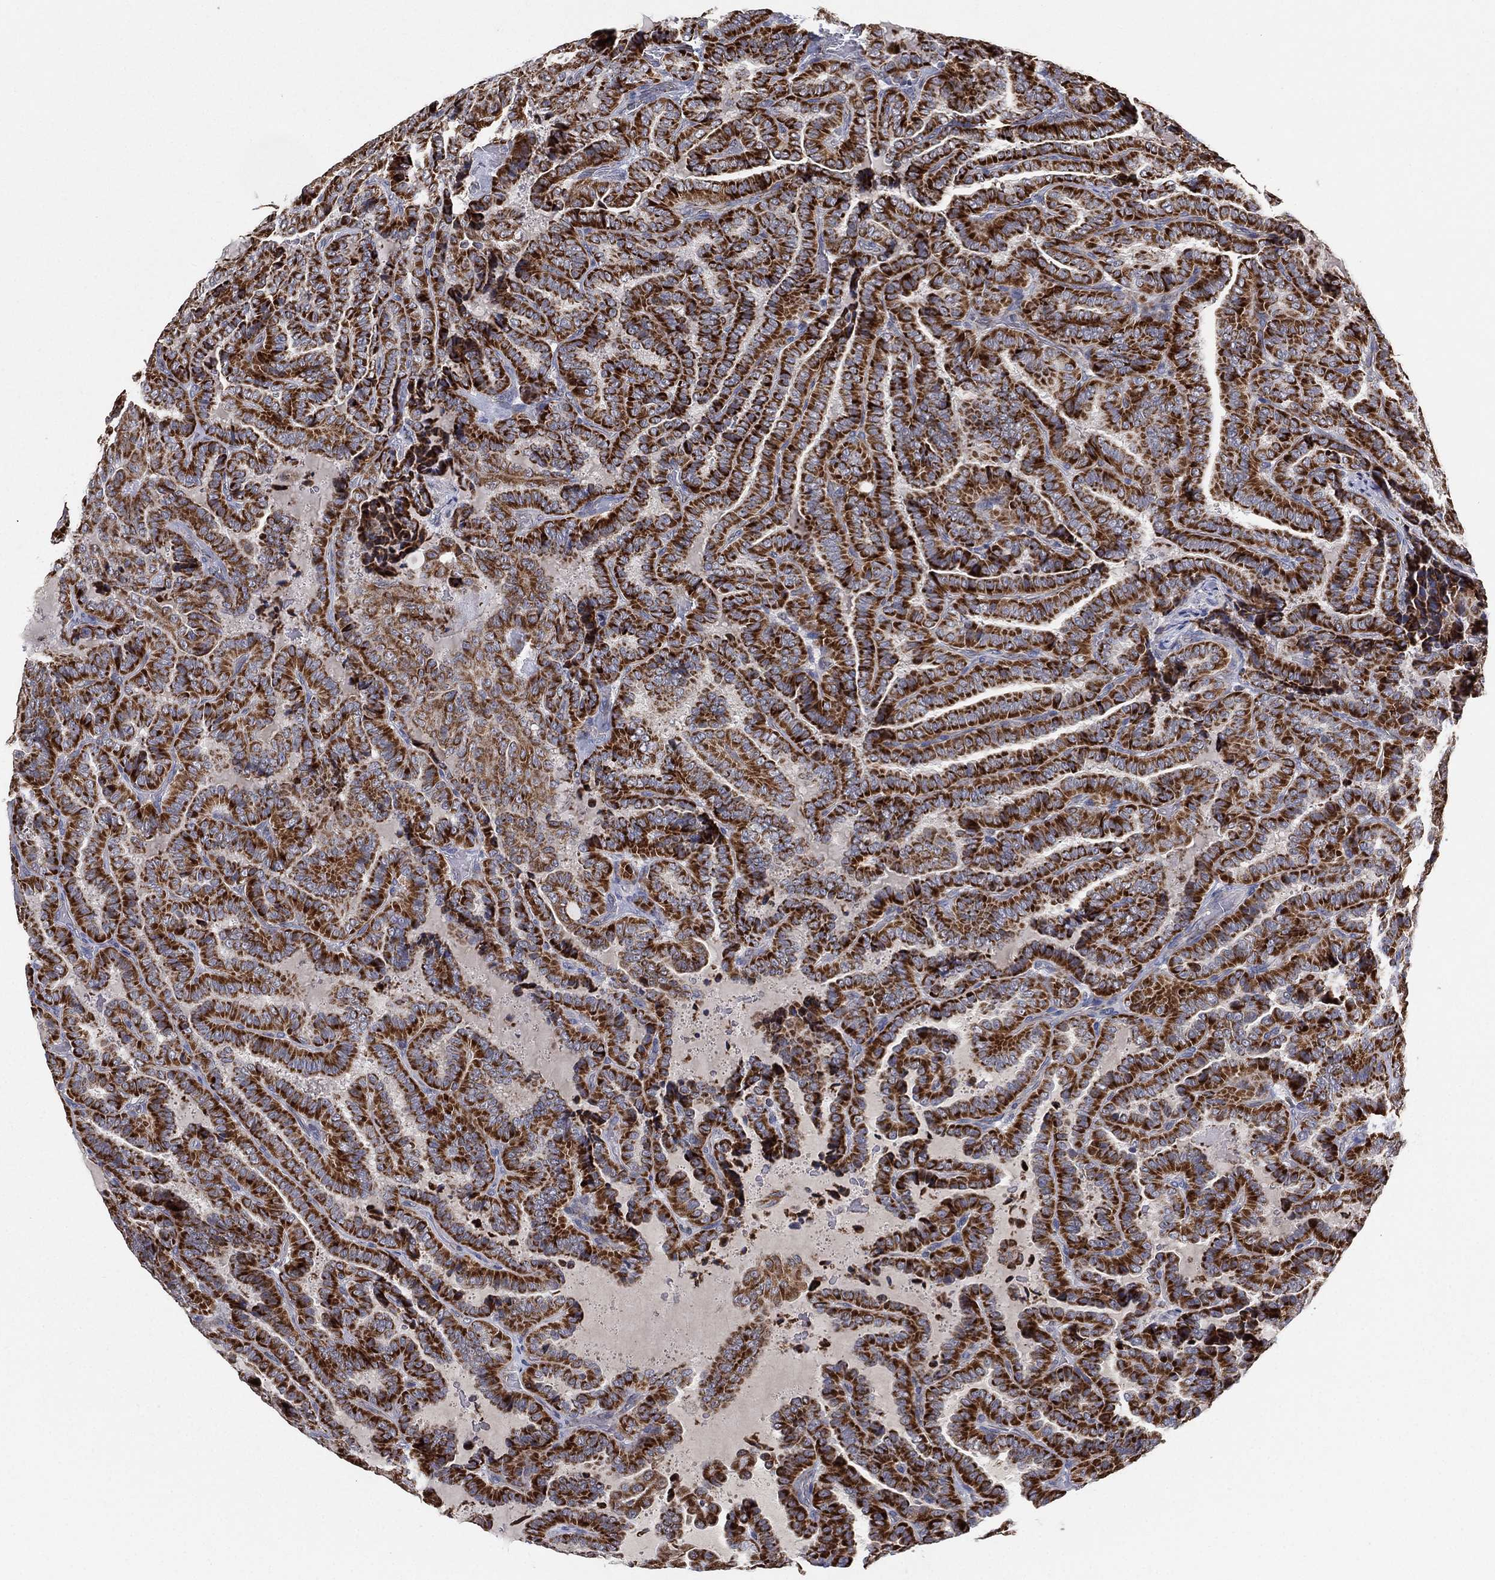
{"staining": {"intensity": "strong", "quantity": ">75%", "location": "cytoplasmic/membranous"}, "tissue": "thyroid cancer", "cell_type": "Tumor cells", "image_type": "cancer", "snomed": [{"axis": "morphology", "description": "Papillary adenocarcinoma, NOS"}, {"axis": "topography", "description": "Thyroid gland"}], "caption": "Immunohistochemistry (IHC) staining of thyroid cancer, which shows high levels of strong cytoplasmic/membranous expression in about >75% of tumor cells indicating strong cytoplasmic/membranous protein positivity. The staining was performed using DAB (brown) for protein detection and nuclei were counterstained in hematoxylin (blue).", "gene": "PSMG4", "patient": {"sex": "female", "age": 39}}